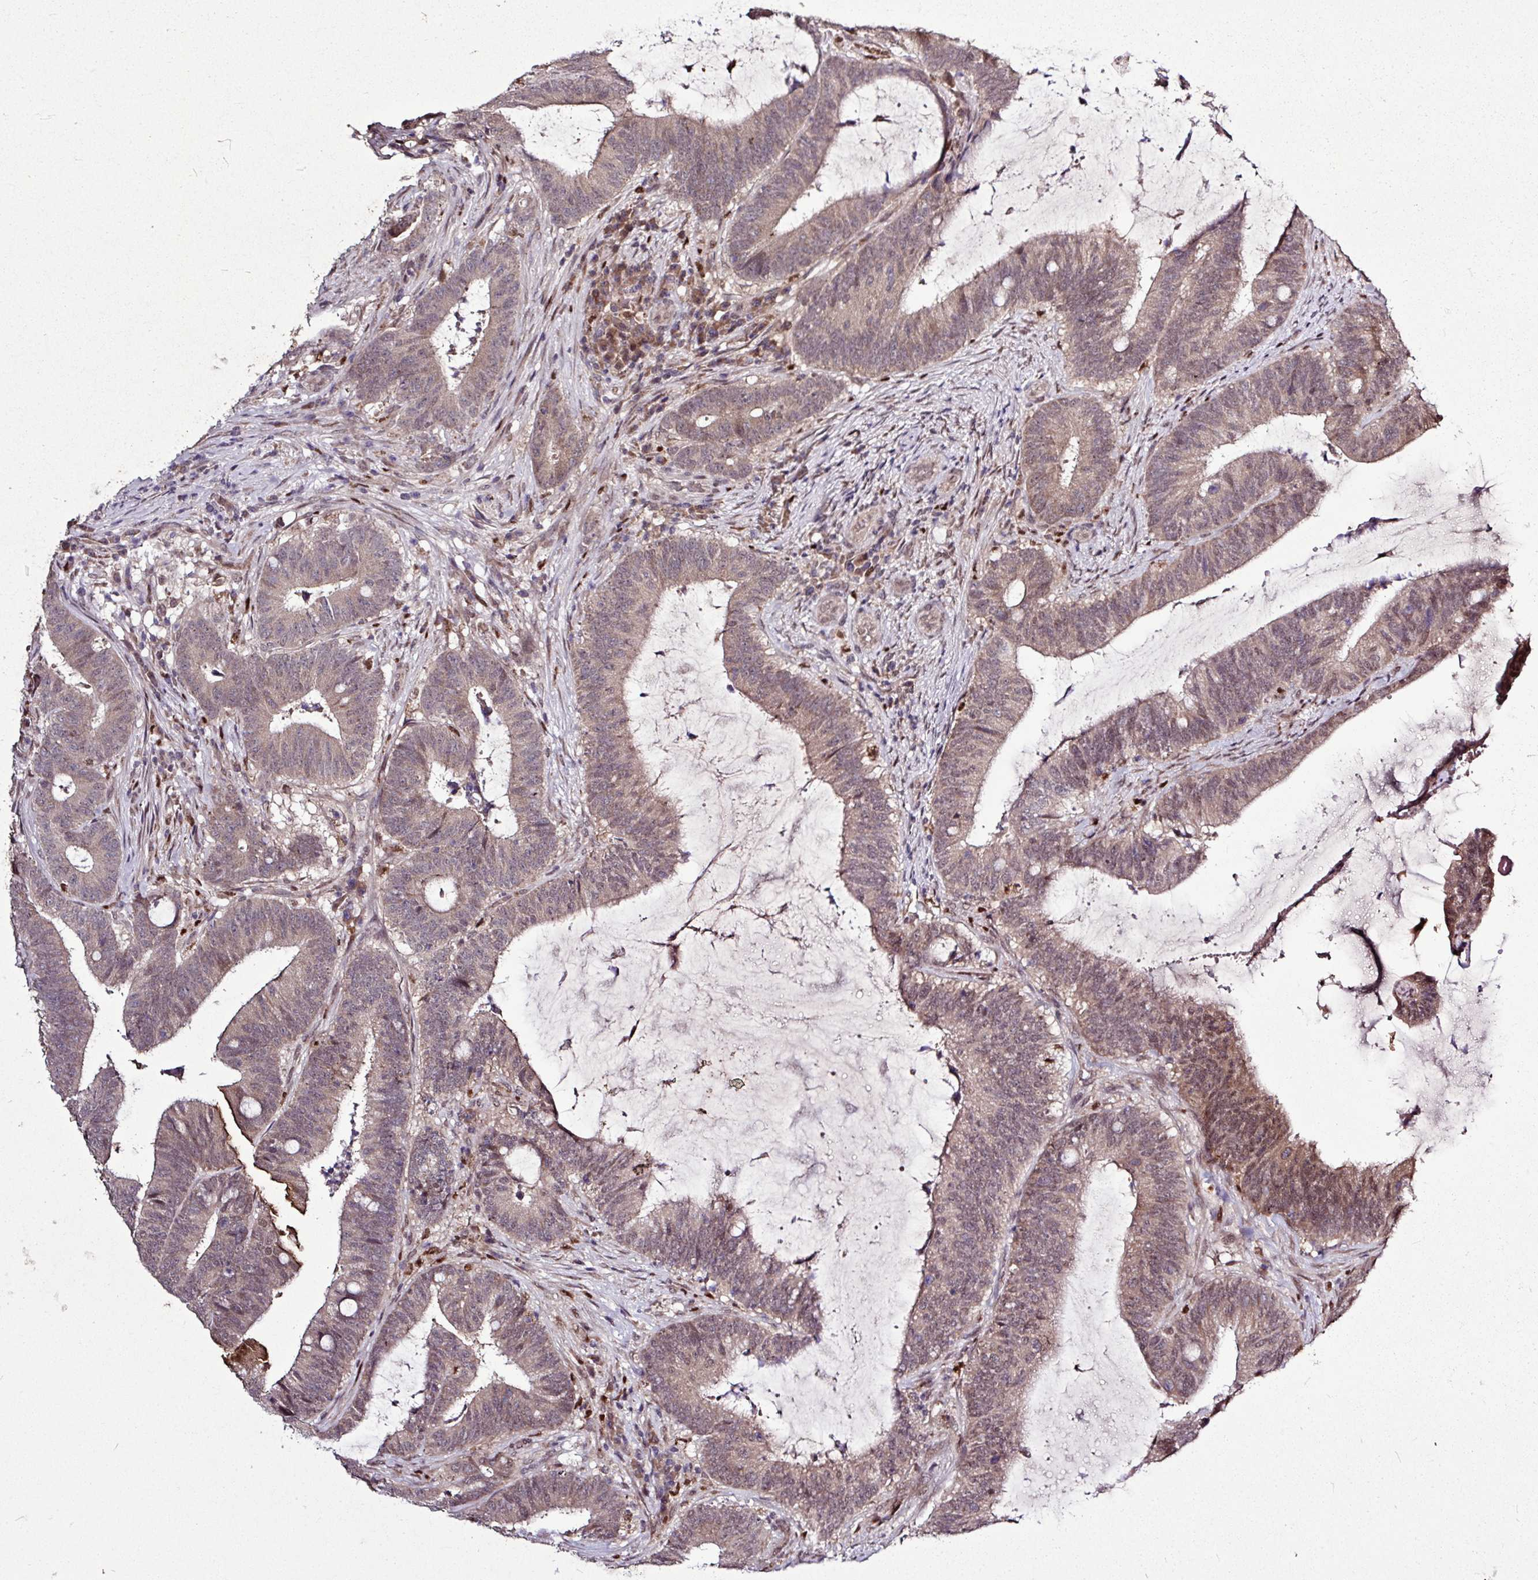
{"staining": {"intensity": "moderate", "quantity": ">75%", "location": "cytoplasmic/membranous,nuclear"}, "tissue": "colorectal cancer", "cell_type": "Tumor cells", "image_type": "cancer", "snomed": [{"axis": "morphology", "description": "Adenocarcinoma, NOS"}, {"axis": "topography", "description": "Colon"}], "caption": "A photomicrograph of human colorectal adenocarcinoma stained for a protein displays moderate cytoplasmic/membranous and nuclear brown staining in tumor cells.", "gene": "SKIC2", "patient": {"sex": "female", "age": 43}}